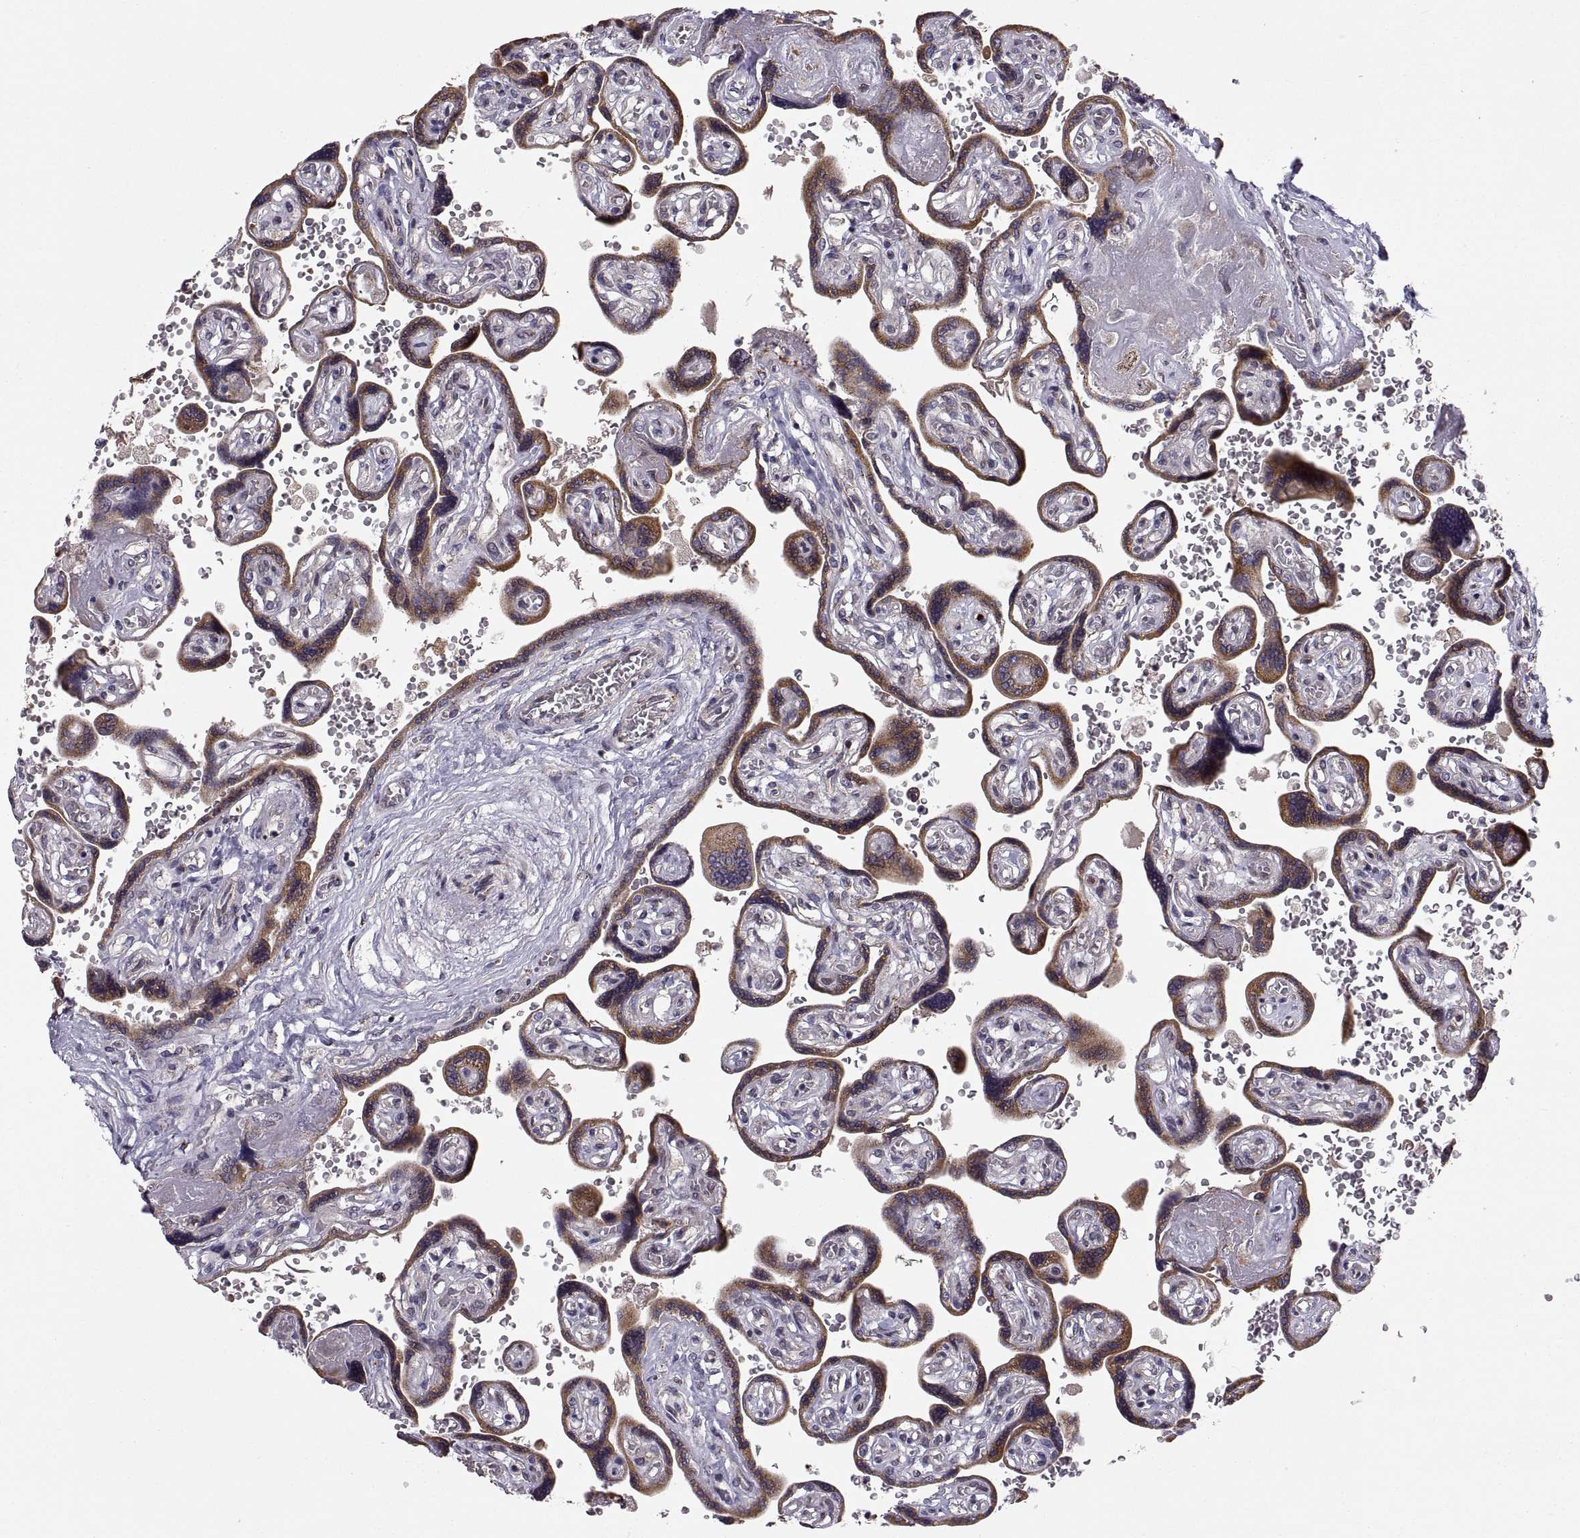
{"staining": {"intensity": "moderate", "quantity": ">75%", "location": "cytoplasmic/membranous"}, "tissue": "placenta", "cell_type": "Decidual cells", "image_type": "normal", "snomed": [{"axis": "morphology", "description": "Normal tissue, NOS"}, {"axis": "topography", "description": "Placenta"}], "caption": "Moderate cytoplasmic/membranous positivity is seen in approximately >75% of decidual cells in unremarkable placenta.", "gene": "TESC", "patient": {"sex": "female", "age": 32}}